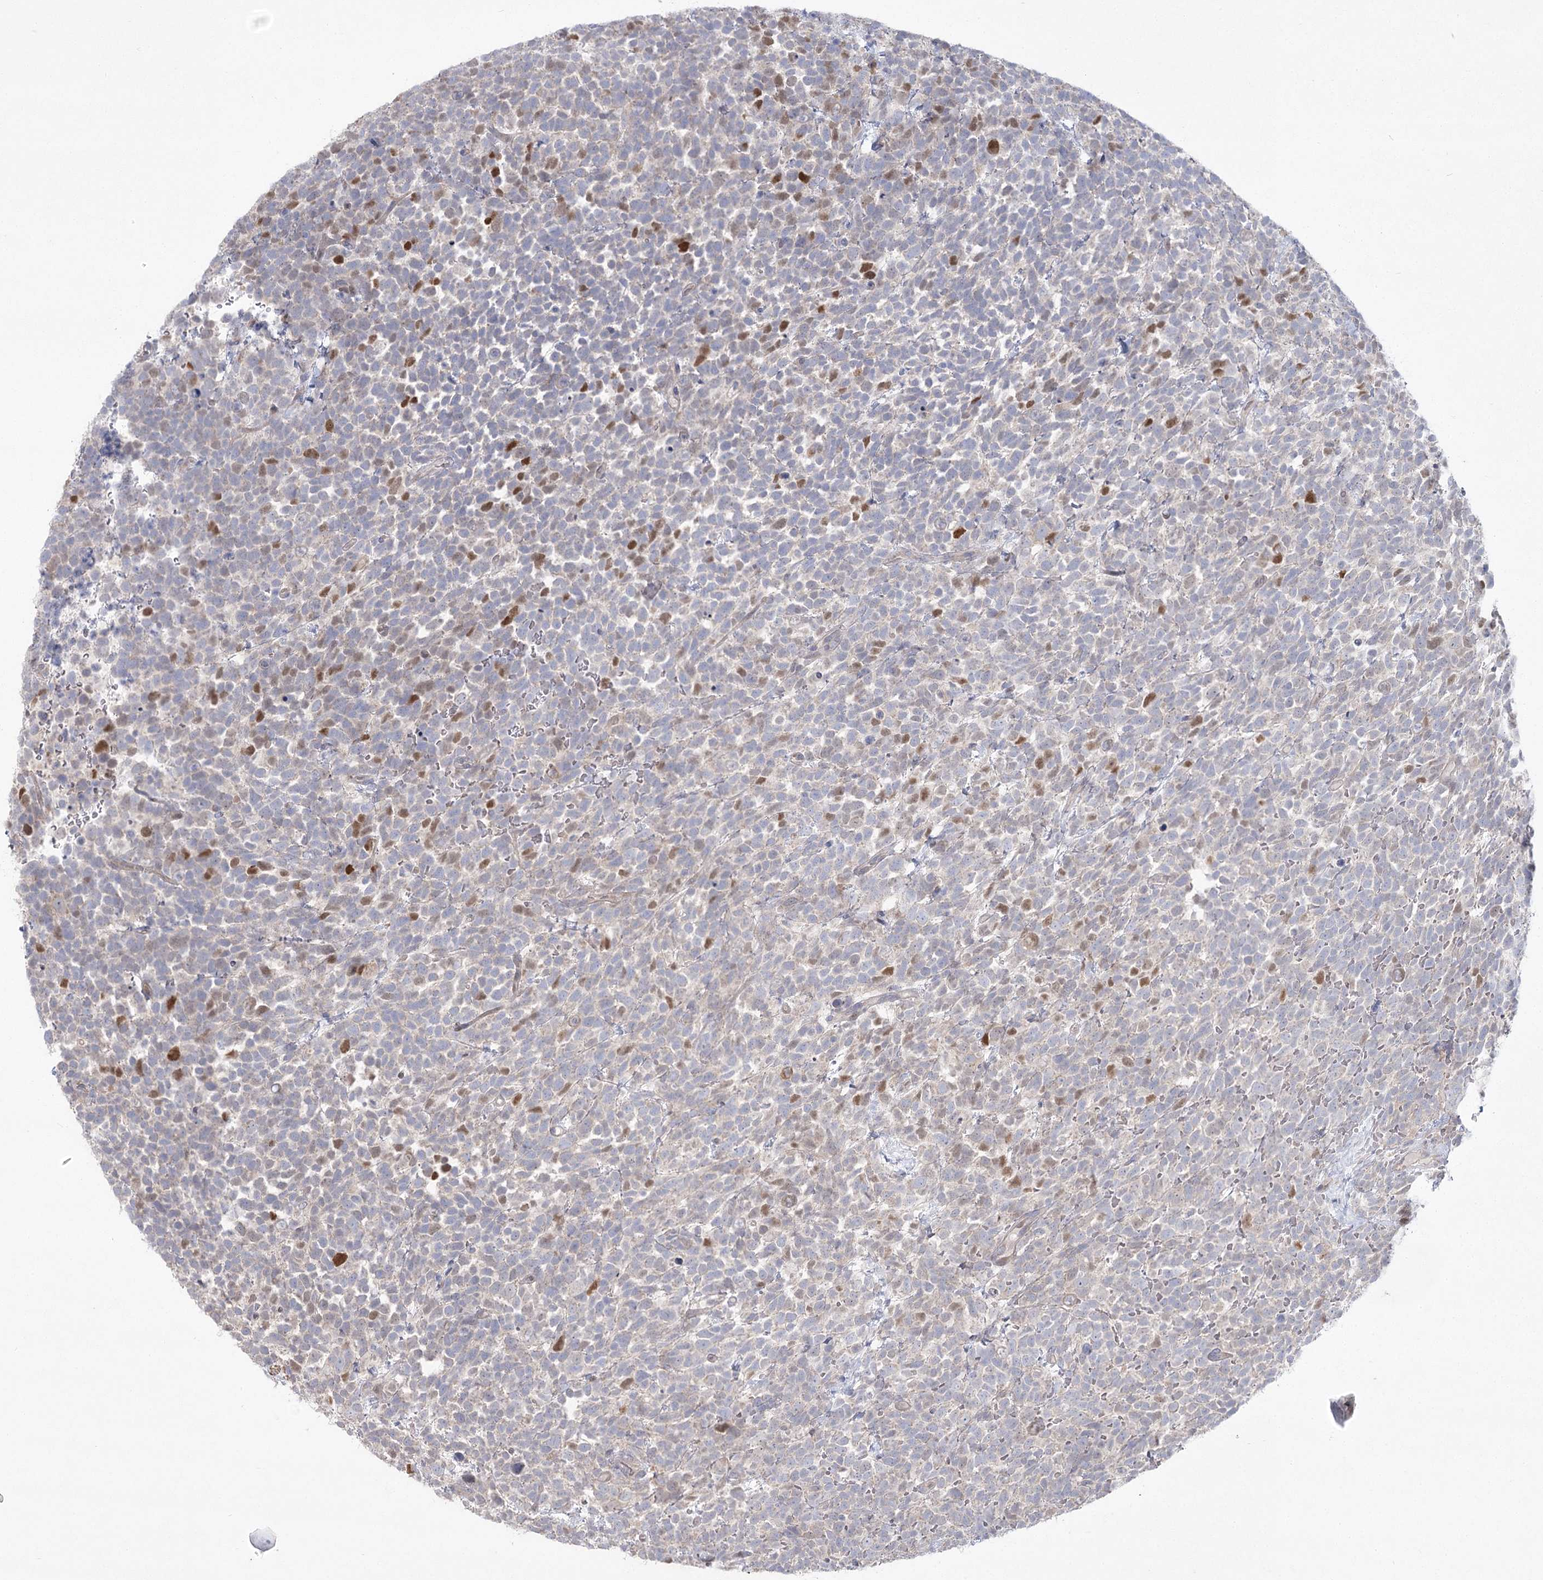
{"staining": {"intensity": "negative", "quantity": "none", "location": "none"}, "tissue": "urothelial cancer", "cell_type": "Tumor cells", "image_type": "cancer", "snomed": [{"axis": "morphology", "description": "Urothelial carcinoma, High grade"}, {"axis": "topography", "description": "Urinary bladder"}], "caption": "This photomicrograph is of urothelial carcinoma (high-grade) stained with immunohistochemistry (IHC) to label a protein in brown with the nuclei are counter-stained blue. There is no staining in tumor cells. Nuclei are stained in blue.", "gene": "CAMTA1", "patient": {"sex": "female", "age": 82}}